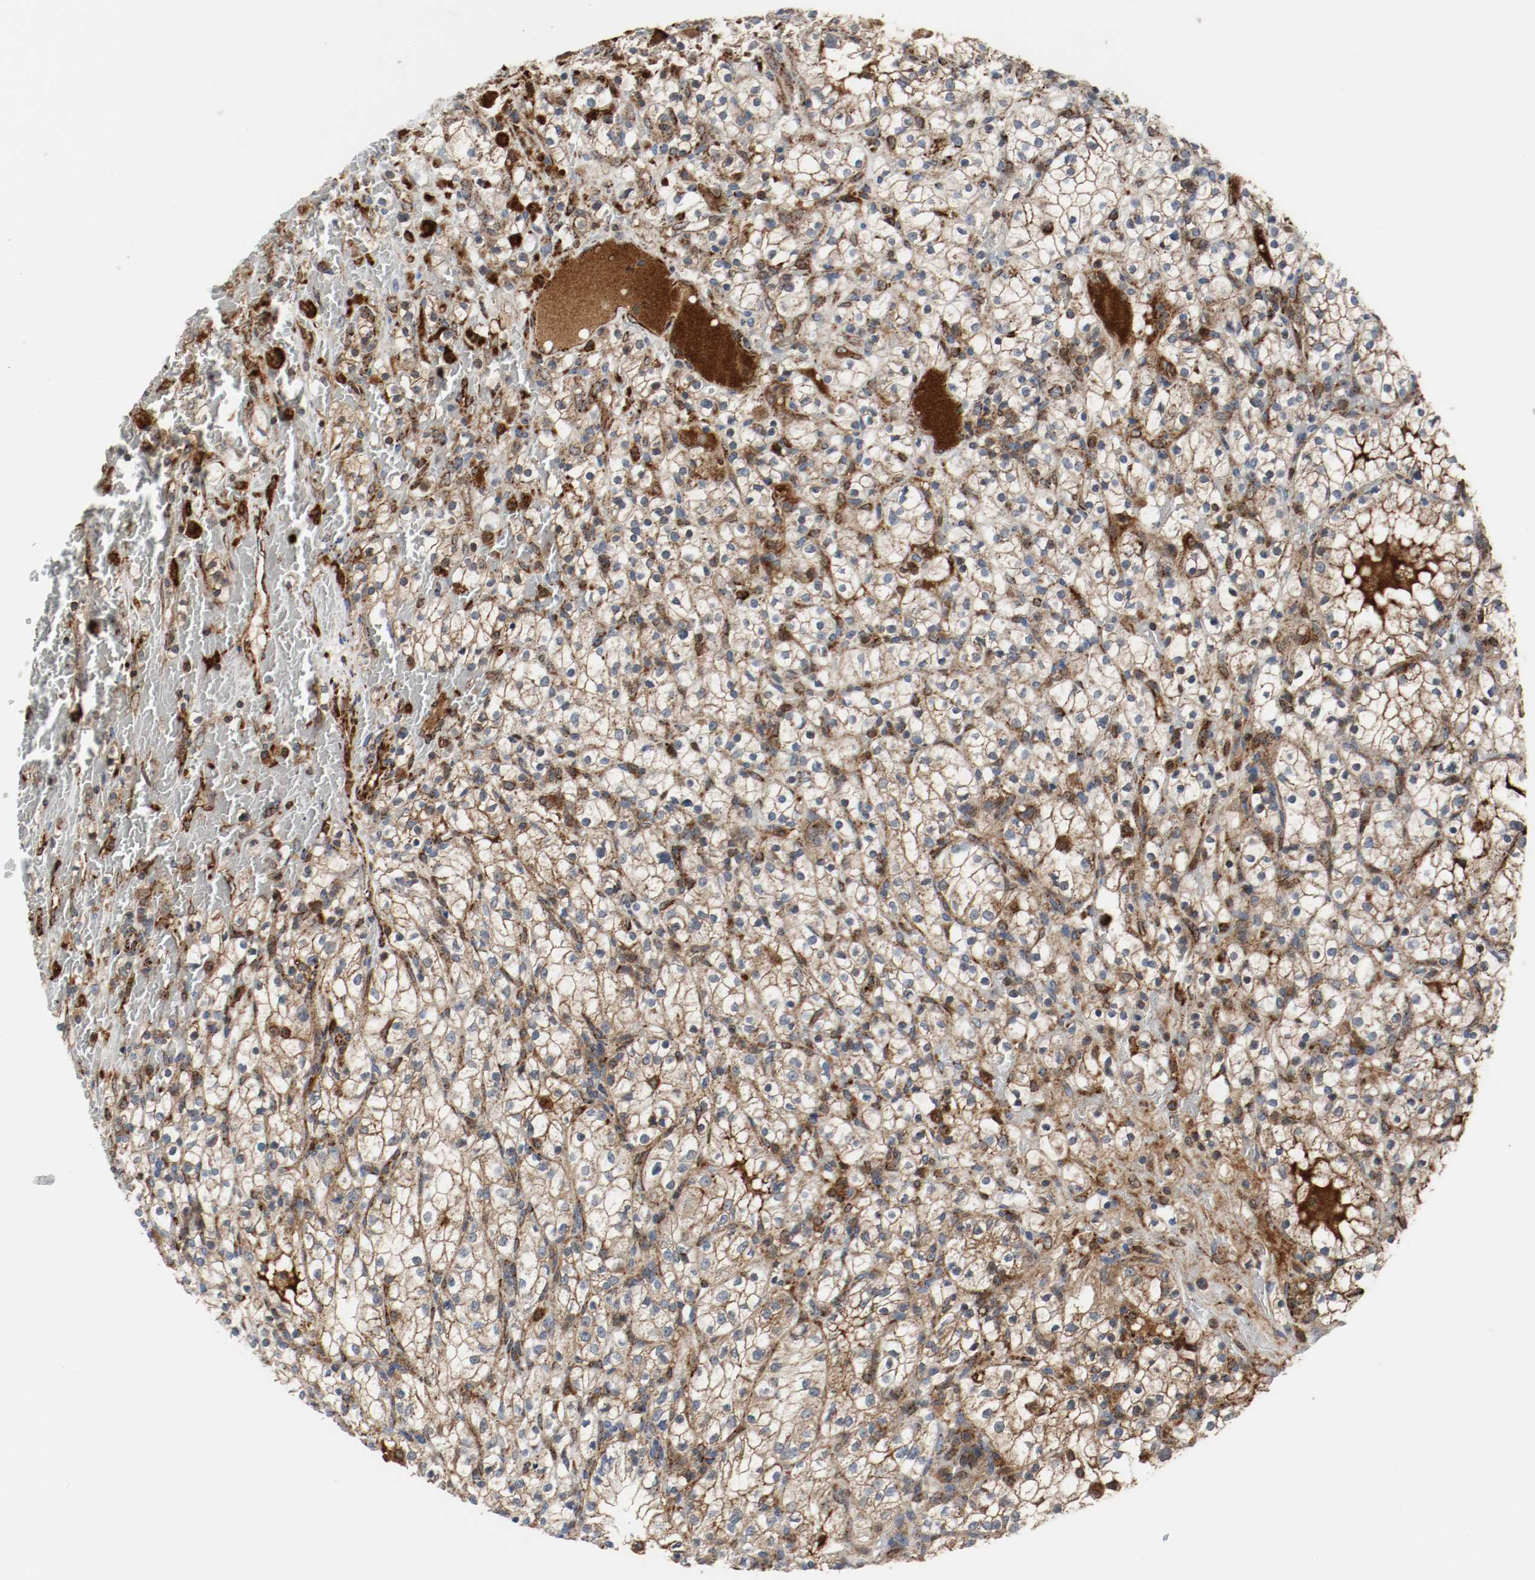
{"staining": {"intensity": "moderate", "quantity": ">75%", "location": "cytoplasmic/membranous"}, "tissue": "renal cancer", "cell_type": "Tumor cells", "image_type": "cancer", "snomed": [{"axis": "morphology", "description": "Normal tissue, NOS"}, {"axis": "morphology", "description": "Adenocarcinoma, NOS"}, {"axis": "topography", "description": "Kidney"}], "caption": "Protein staining of renal adenocarcinoma tissue reveals moderate cytoplasmic/membranous positivity in about >75% of tumor cells.", "gene": "TXNRD1", "patient": {"sex": "female", "age": 55}}